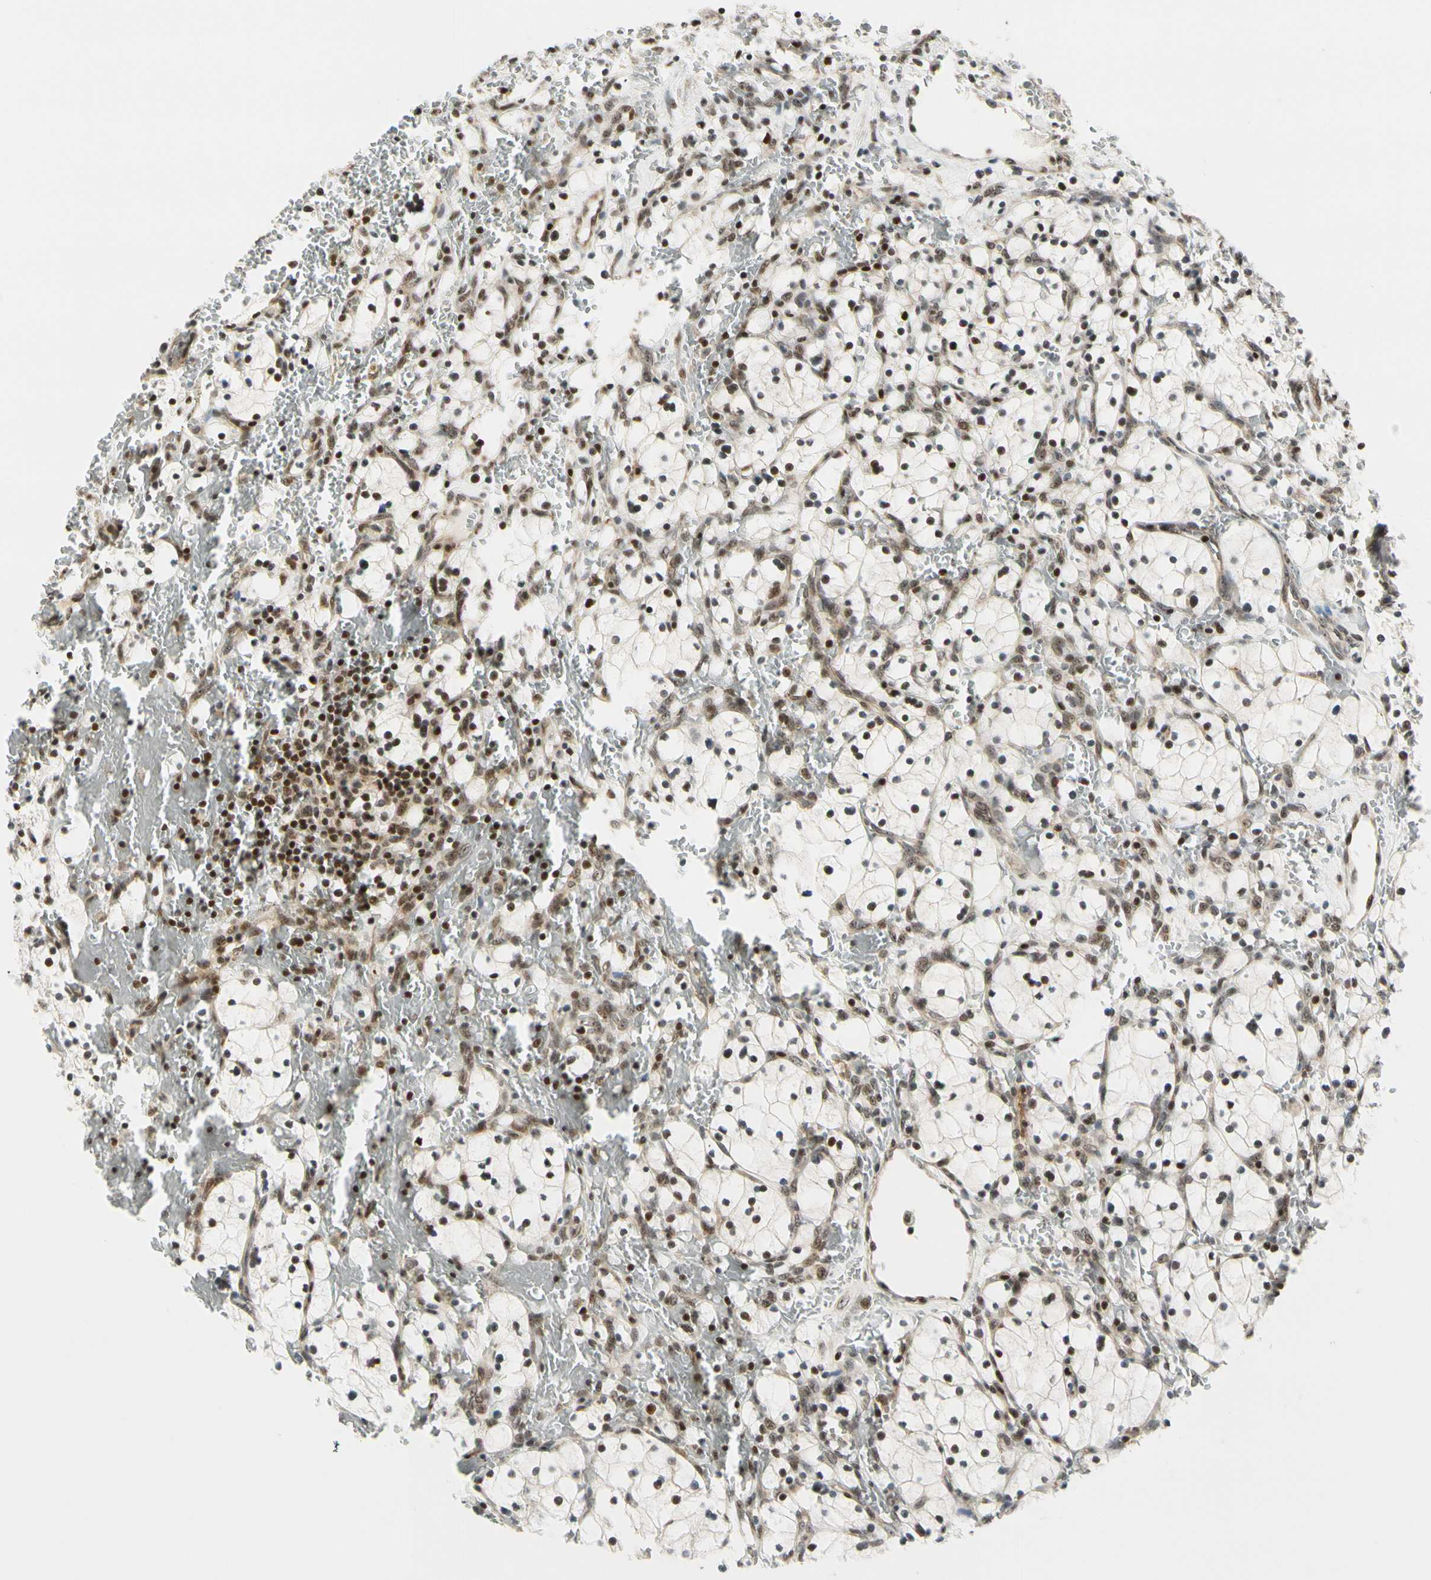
{"staining": {"intensity": "strong", "quantity": ">75%", "location": "nuclear"}, "tissue": "renal cancer", "cell_type": "Tumor cells", "image_type": "cancer", "snomed": [{"axis": "morphology", "description": "Adenocarcinoma, NOS"}, {"axis": "topography", "description": "Kidney"}], "caption": "The image displays immunohistochemical staining of renal adenocarcinoma. There is strong nuclear staining is present in approximately >75% of tumor cells.", "gene": "DAXX", "patient": {"sex": "female", "age": 83}}